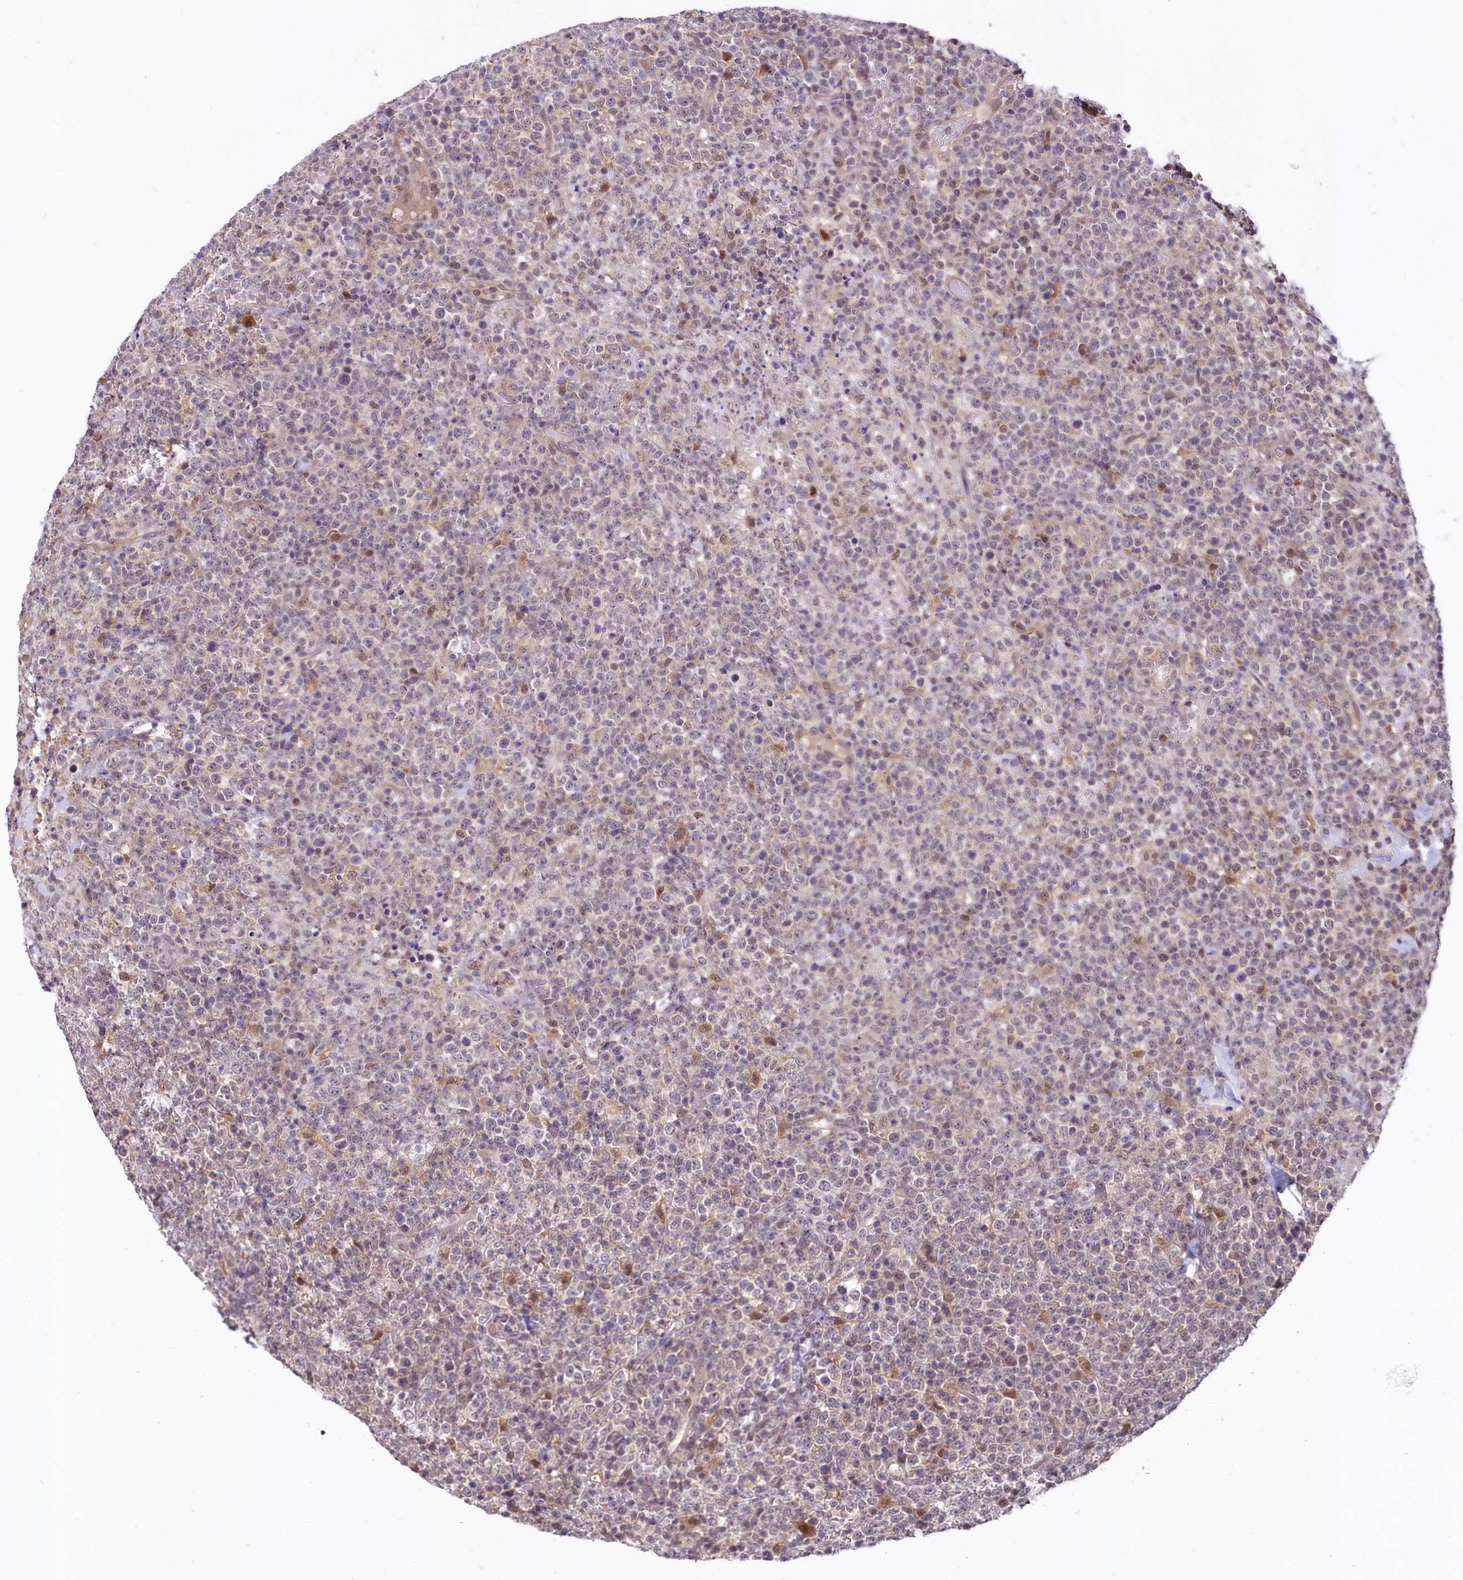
{"staining": {"intensity": "weak", "quantity": "<25%", "location": "nuclear"}, "tissue": "lymphoma", "cell_type": "Tumor cells", "image_type": "cancer", "snomed": [{"axis": "morphology", "description": "Malignant lymphoma, non-Hodgkin's type, High grade"}, {"axis": "topography", "description": "Colon"}], "caption": "The image demonstrates no significant staining in tumor cells of lymphoma.", "gene": "UBE3A", "patient": {"sex": "female", "age": 53}}